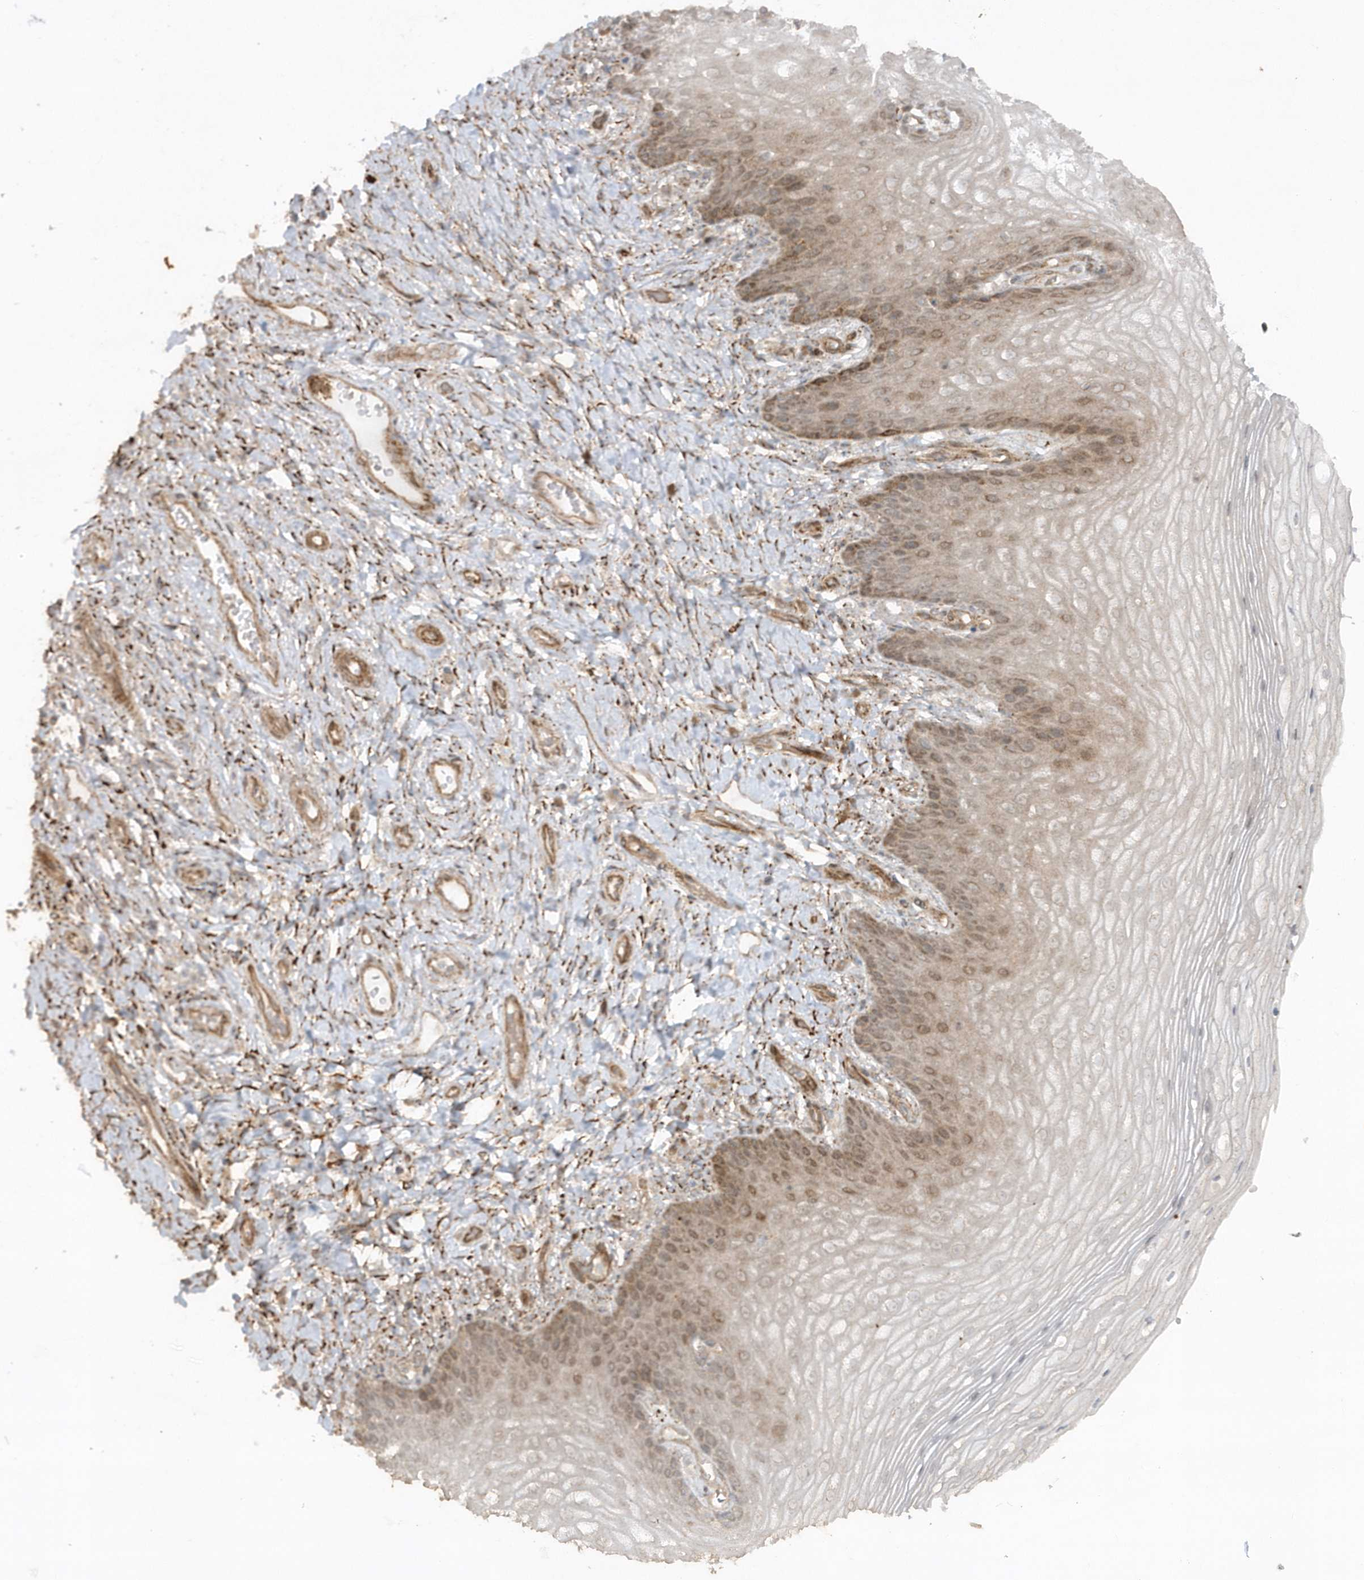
{"staining": {"intensity": "moderate", "quantity": "25%-75%", "location": "cytoplasmic/membranous,nuclear"}, "tissue": "vagina", "cell_type": "Squamous epithelial cells", "image_type": "normal", "snomed": [{"axis": "morphology", "description": "Normal tissue, NOS"}, {"axis": "topography", "description": "Vagina"}], "caption": "IHC (DAB) staining of normal vagina displays moderate cytoplasmic/membranous,nuclear protein positivity in about 25%-75% of squamous epithelial cells.", "gene": "AVPI1", "patient": {"sex": "female", "age": 60}}